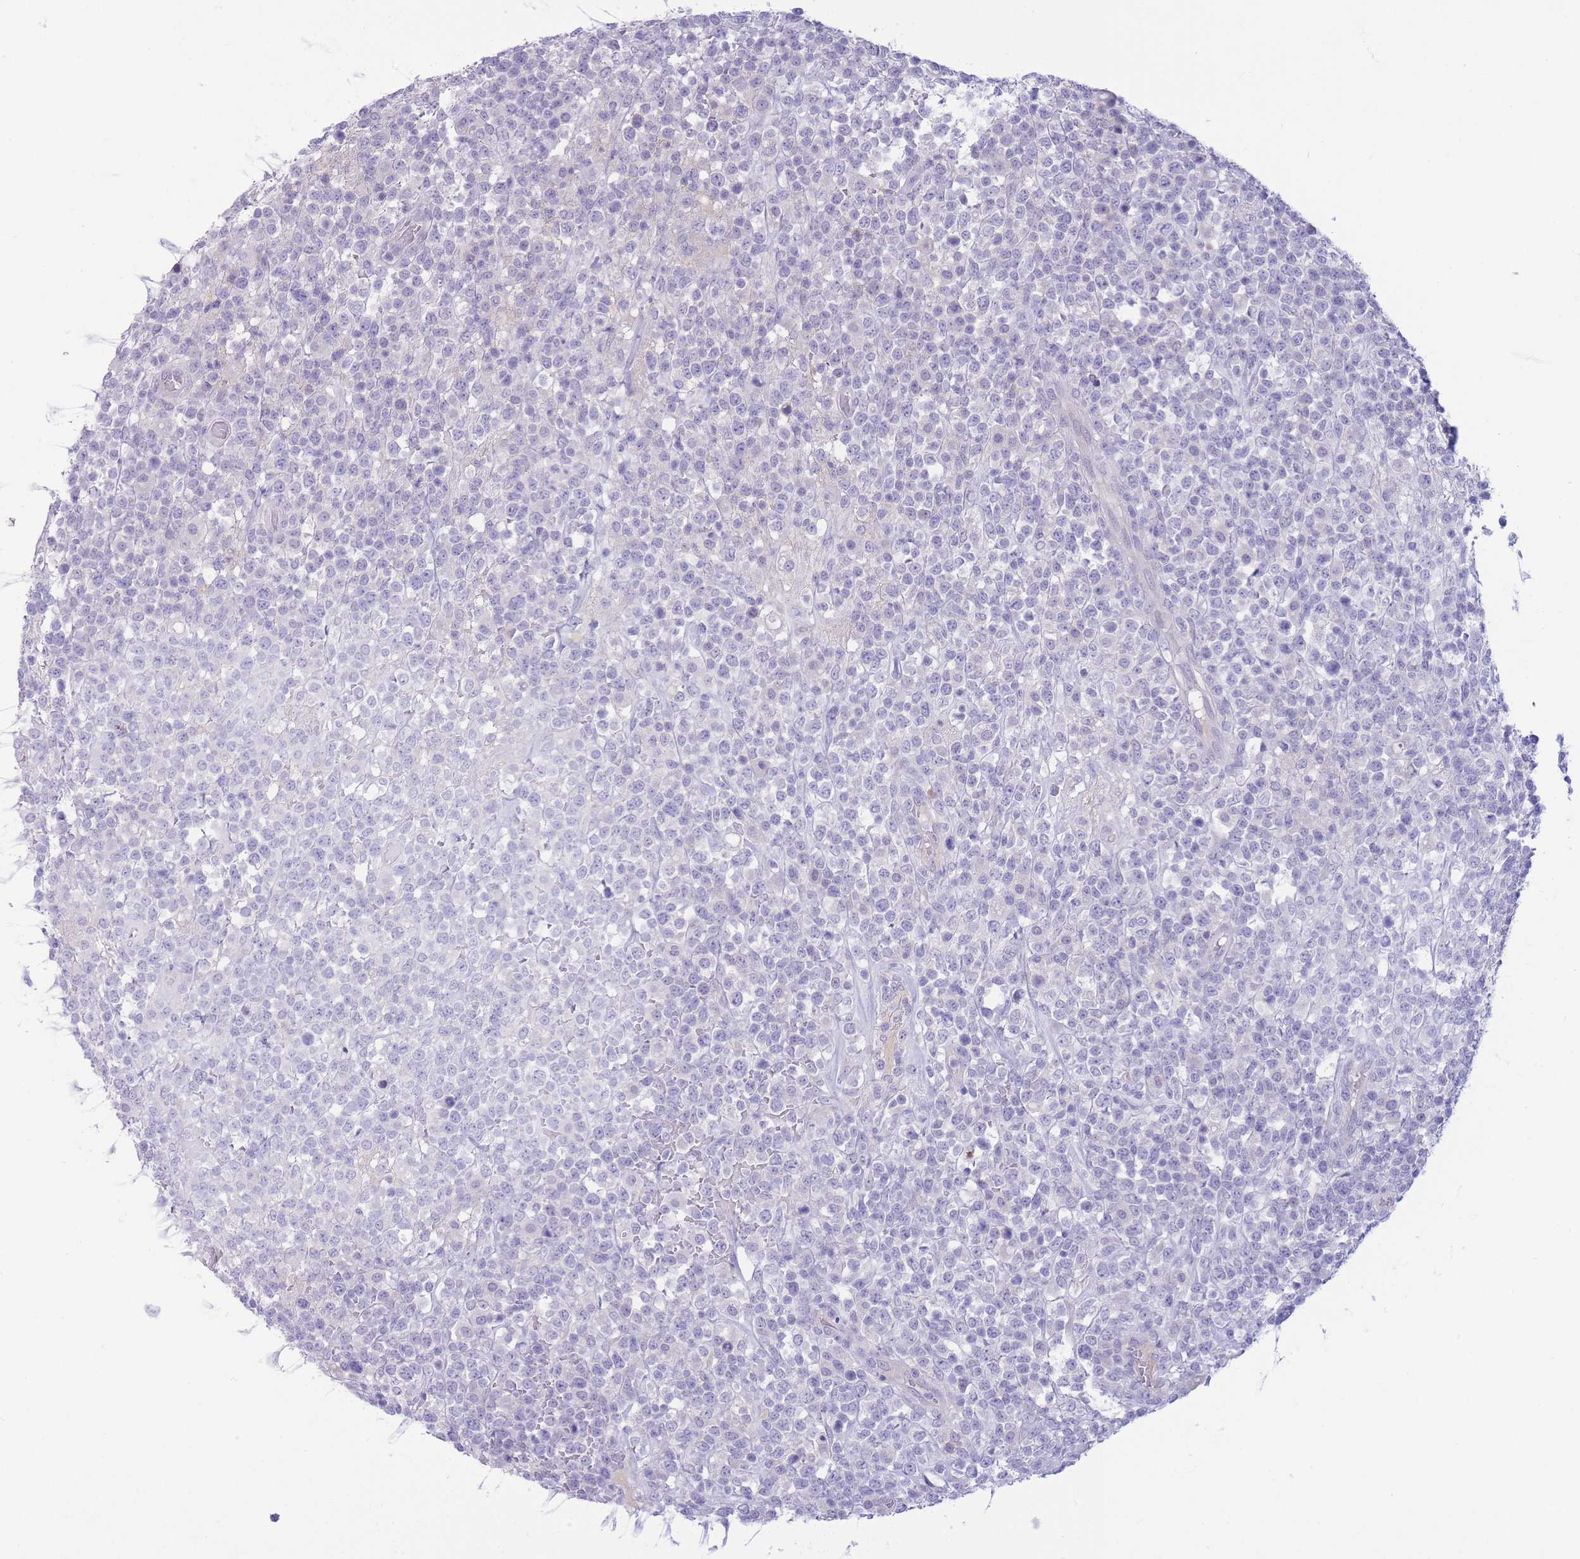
{"staining": {"intensity": "negative", "quantity": "none", "location": "none"}, "tissue": "lymphoma", "cell_type": "Tumor cells", "image_type": "cancer", "snomed": [{"axis": "morphology", "description": "Malignant lymphoma, non-Hodgkin's type, High grade"}, {"axis": "topography", "description": "Colon"}], "caption": "An immunohistochemistry photomicrograph of high-grade malignant lymphoma, non-Hodgkin's type is shown. There is no staining in tumor cells of high-grade malignant lymphoma, non-Hodgkin's type. The staining is performed using DAB (3,3'-diaminobenzidine) brown chromogen with nuclei counter-stained in using hematoxylin.", "gene": "ASAP3", "patient": {"sex": "female", "age": 53}}